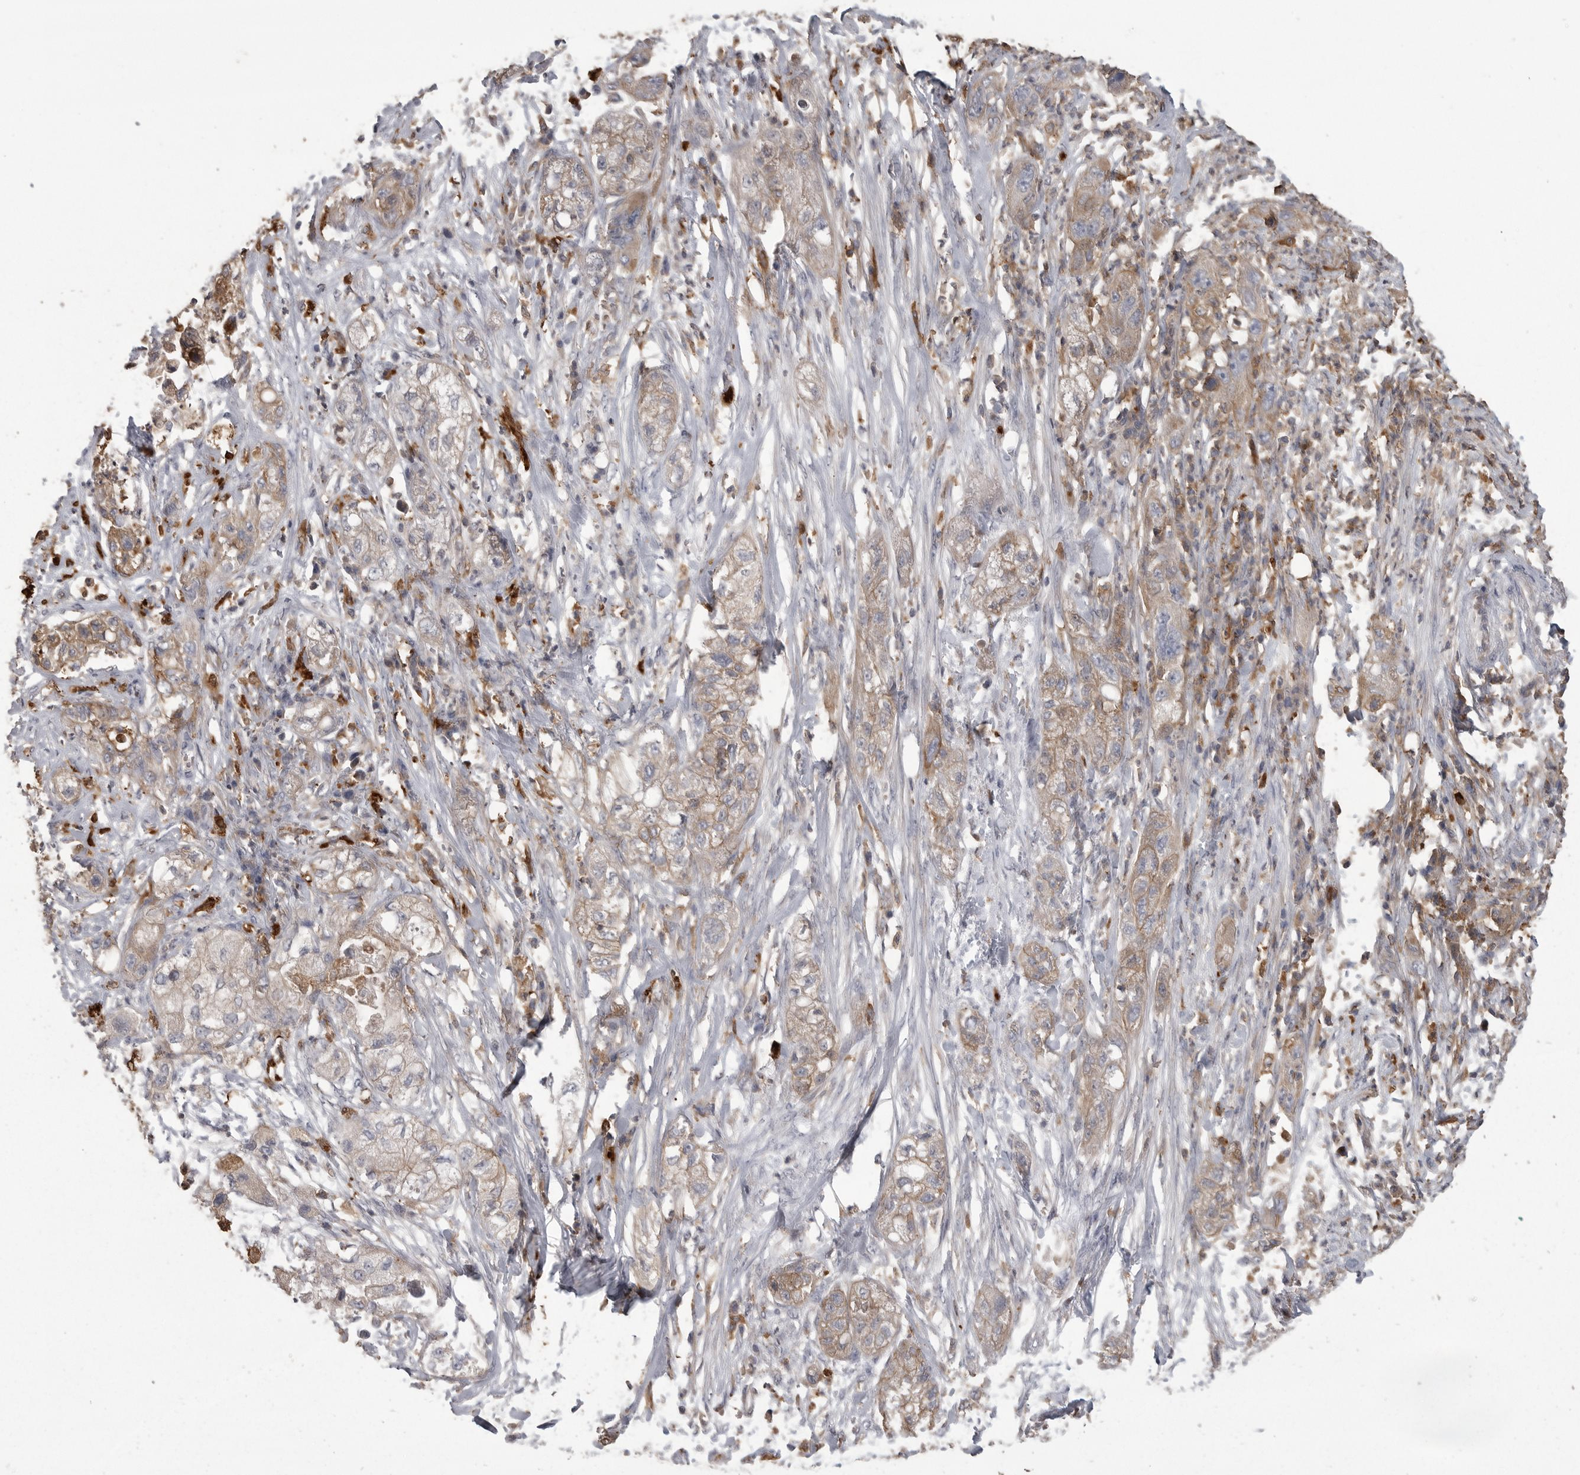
{"staining": {"intensity": "moderate", "quantity": ">75%", "location": "cytoplasmic/membranous"}, "tissue": "pancreatic cancer", "cell_type": "Tumor cells", "image_type": "cancer", "snomed": [{"axis": "morphology", "description": "Adenocarcinoma, NOS"}, {"axis": "topography", "description": "Pancreas"}], "caption": "The immunohistochemical stain shows moderate cytoplasmic/membranous positivity in tumor cells of adenocarcinoma (pancreatic) tissue.", "gene": "CMTM6", "patient": {"sex": "female", "age": 78}}